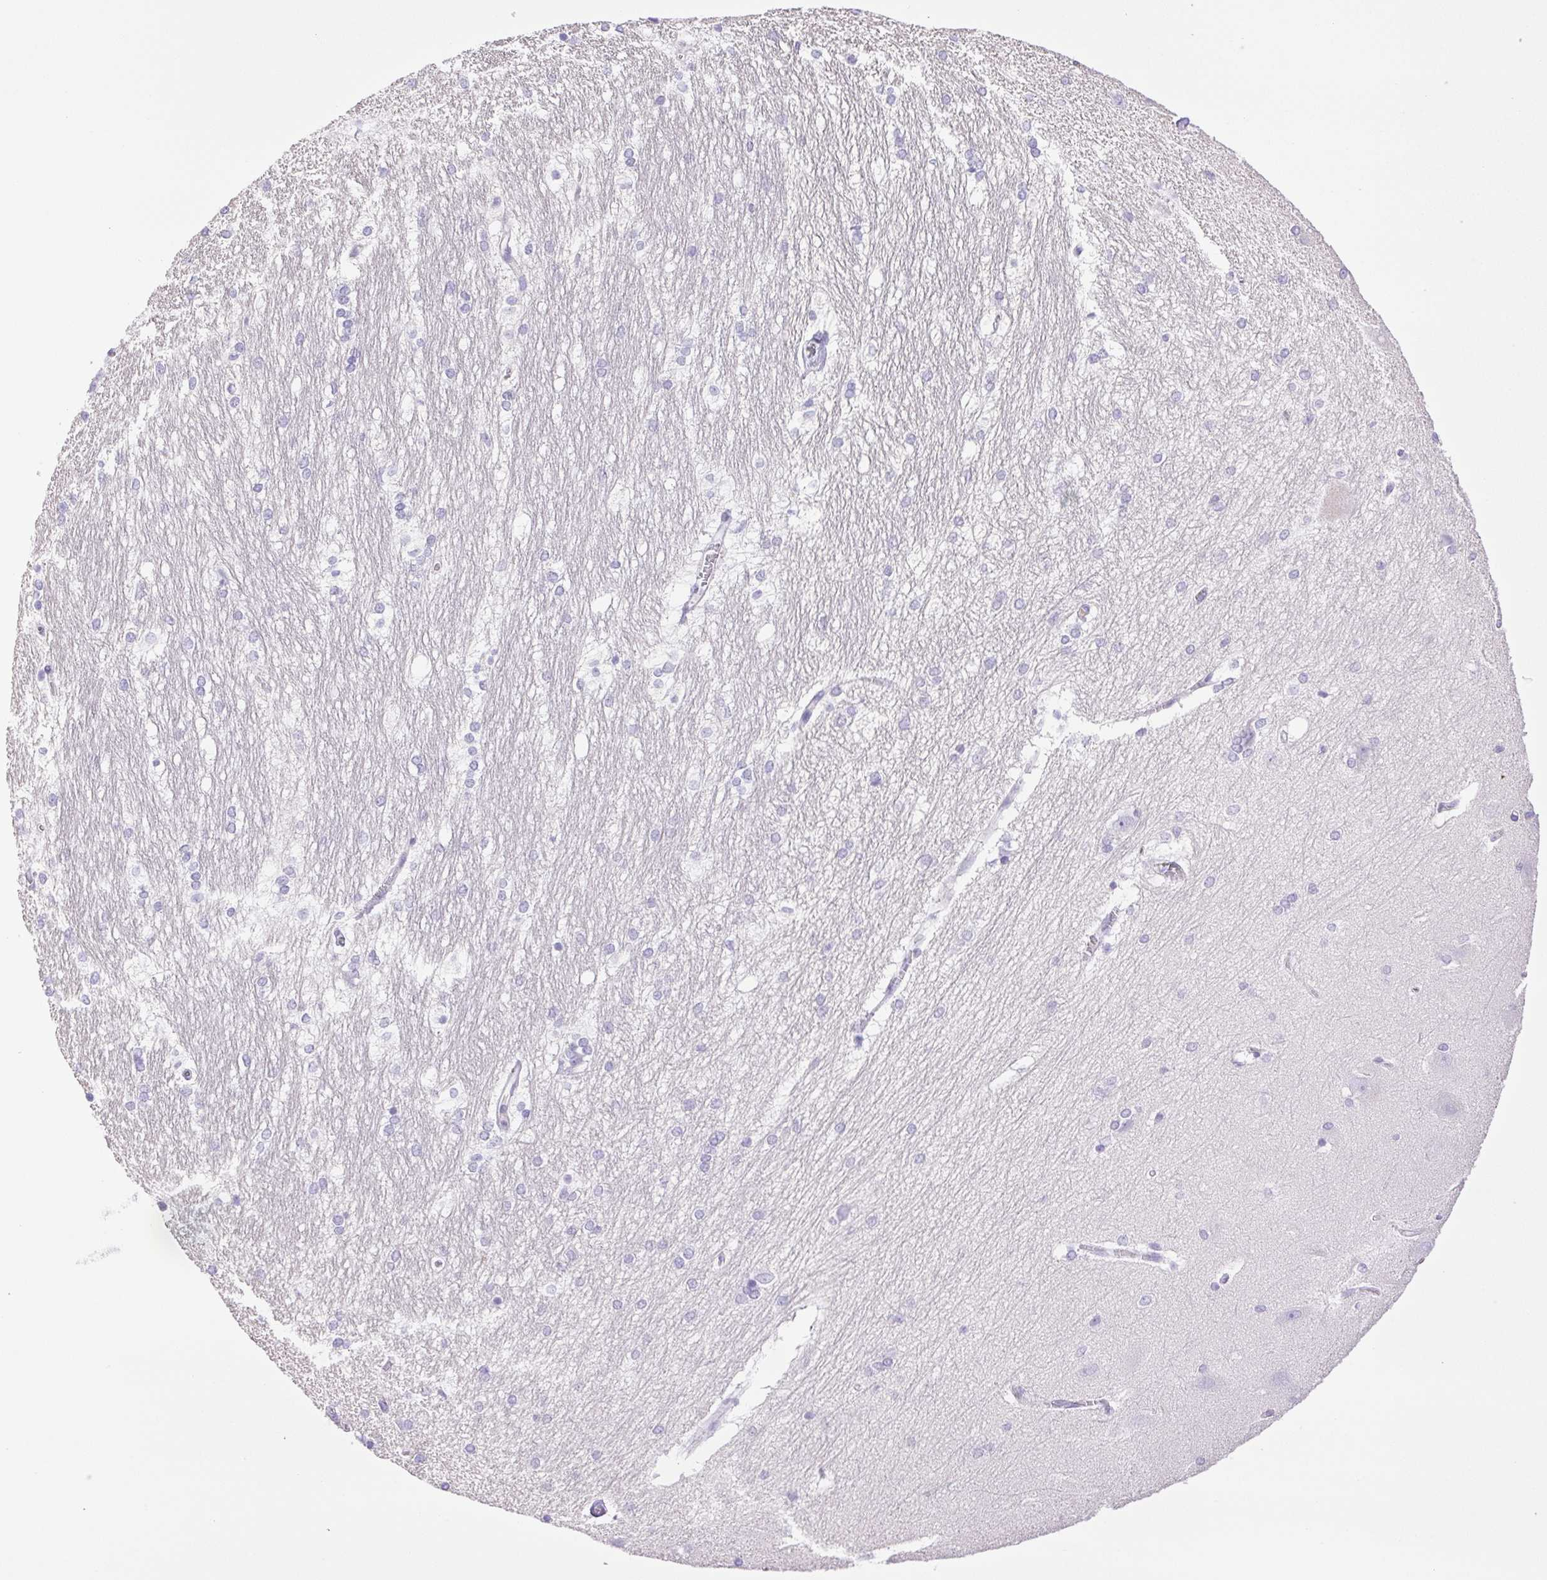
{"staining": {"intensity": "negative", "quantity": "none", "location": "none"}, "tissue": "hippocampus", "cell_type": "Glial cells", "image_type": "normal", "snomed": [{"axis": "morphology", "description": "Normal tissue, NOS"}, {"axis": "topography", "description": "Cerebral cortex"}, {"axis": "topography", "description": "Hippocampus"}], "caption": "A high-resolution photomicrograph shows immunohistochemistry staining of benign hippocampus, which exhibits no significant staining in glial cells. (Stains: DAB (3,3'-diaminobenzidine) immunohistochemistry with hematoxylin counter stain, Microscopy: brightfield microscopy at high magnification).", "gene": "CDSN", "patient": {"sex": "female", "age": 19}}